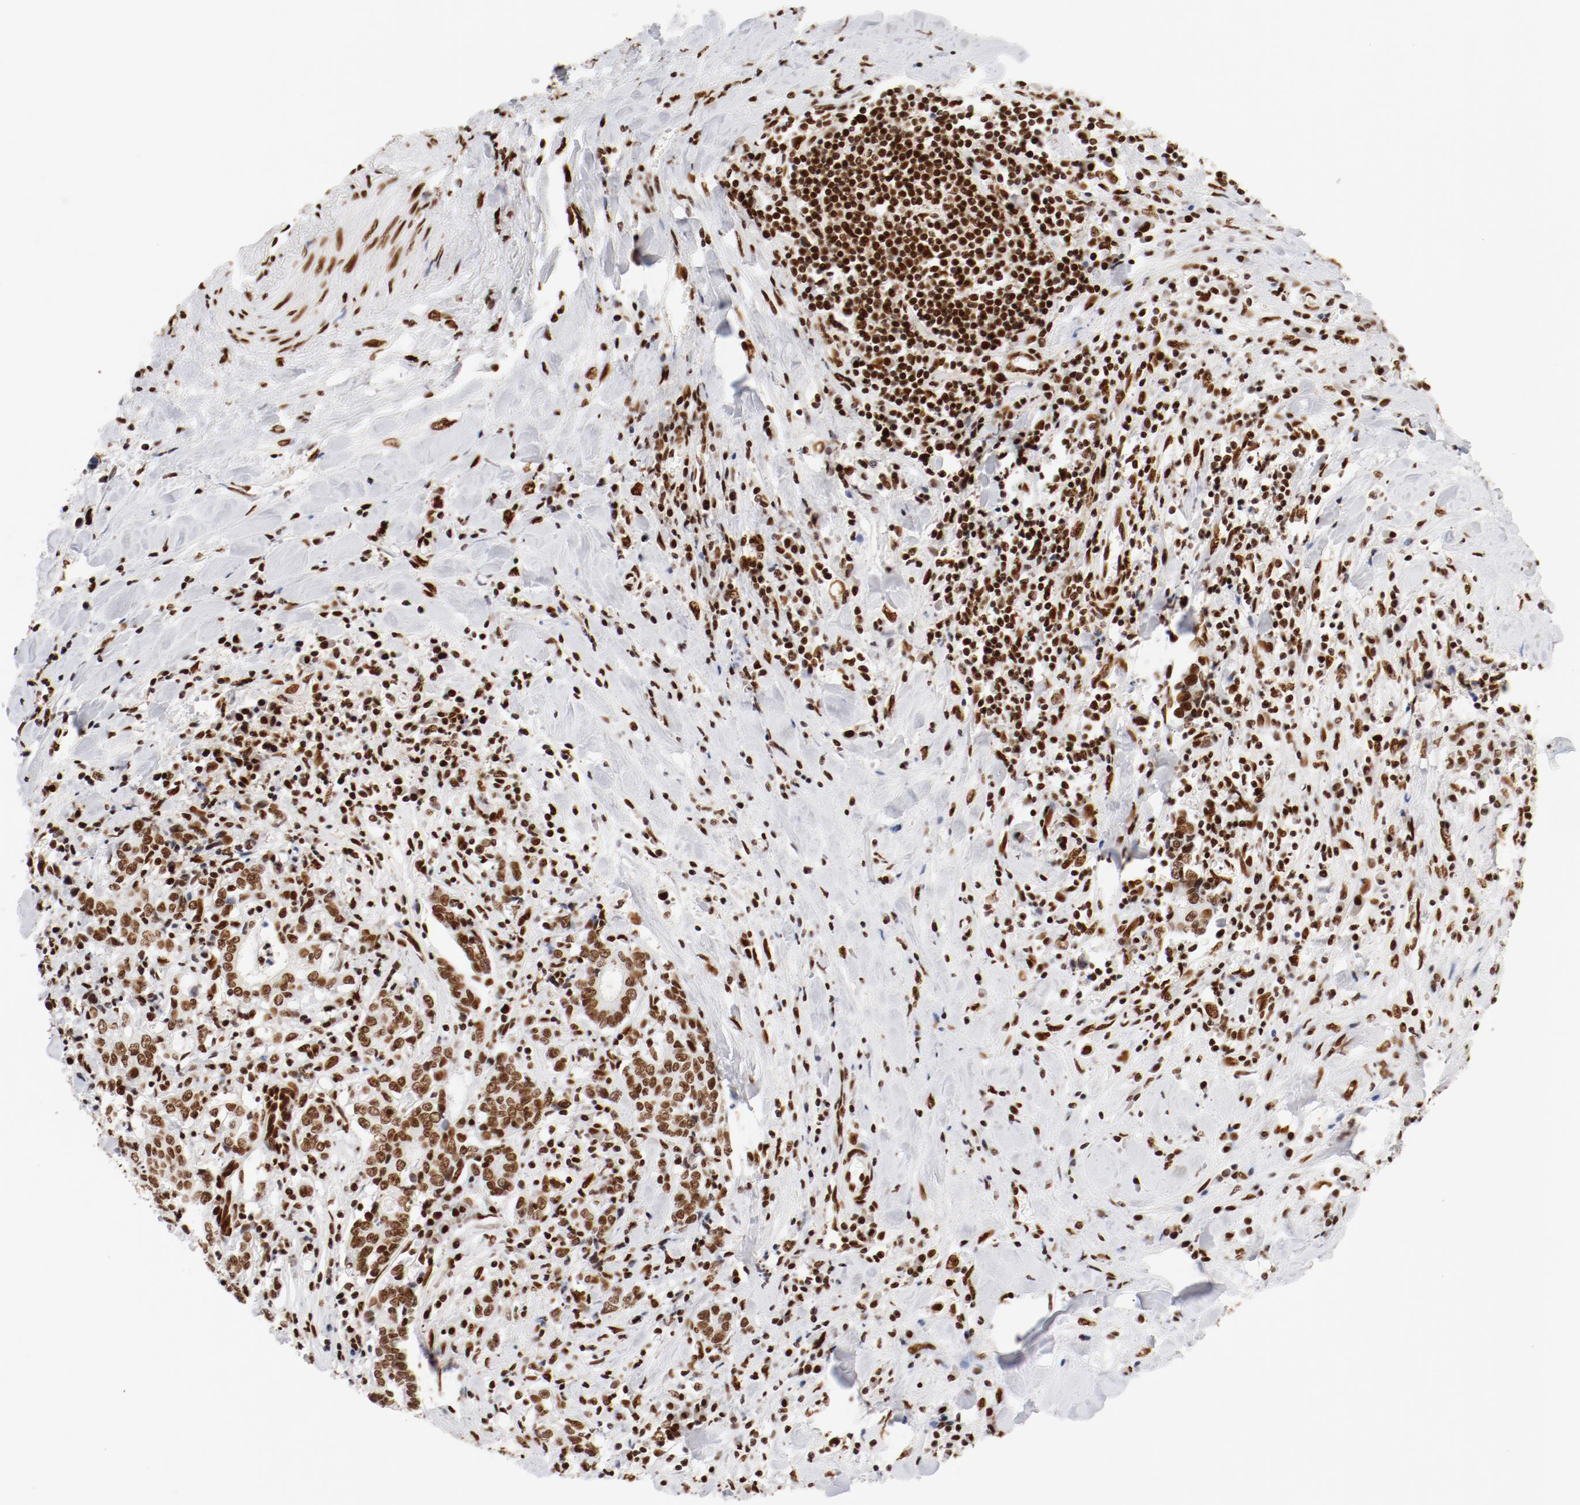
{"staining": {"intensity": "moderate", "quantity": ">75%", "location": "nuclear"}, "tissue": "liver cancer", "cell_type": "Tumor cells", "image_type": "cancer", "snomed": [{"axis": "morphology", "description": "Cholangiocarcinoma"}, {"axis": "topography", "description": "Liver"}], "caption": "Immunohistochemical staining of human cholangiocarcinoma (liver) exhibits medium levels of moderate nuclear positivity in about >75% of tumor cells. Using DAB (3,3'-diaminobenzidine) (brown) and hematoxylin (blue) stains, captured at high magnification using brightfield microscopy.", "gene": "CTBP1", "patient": {"sex": "male", "age": 57}}